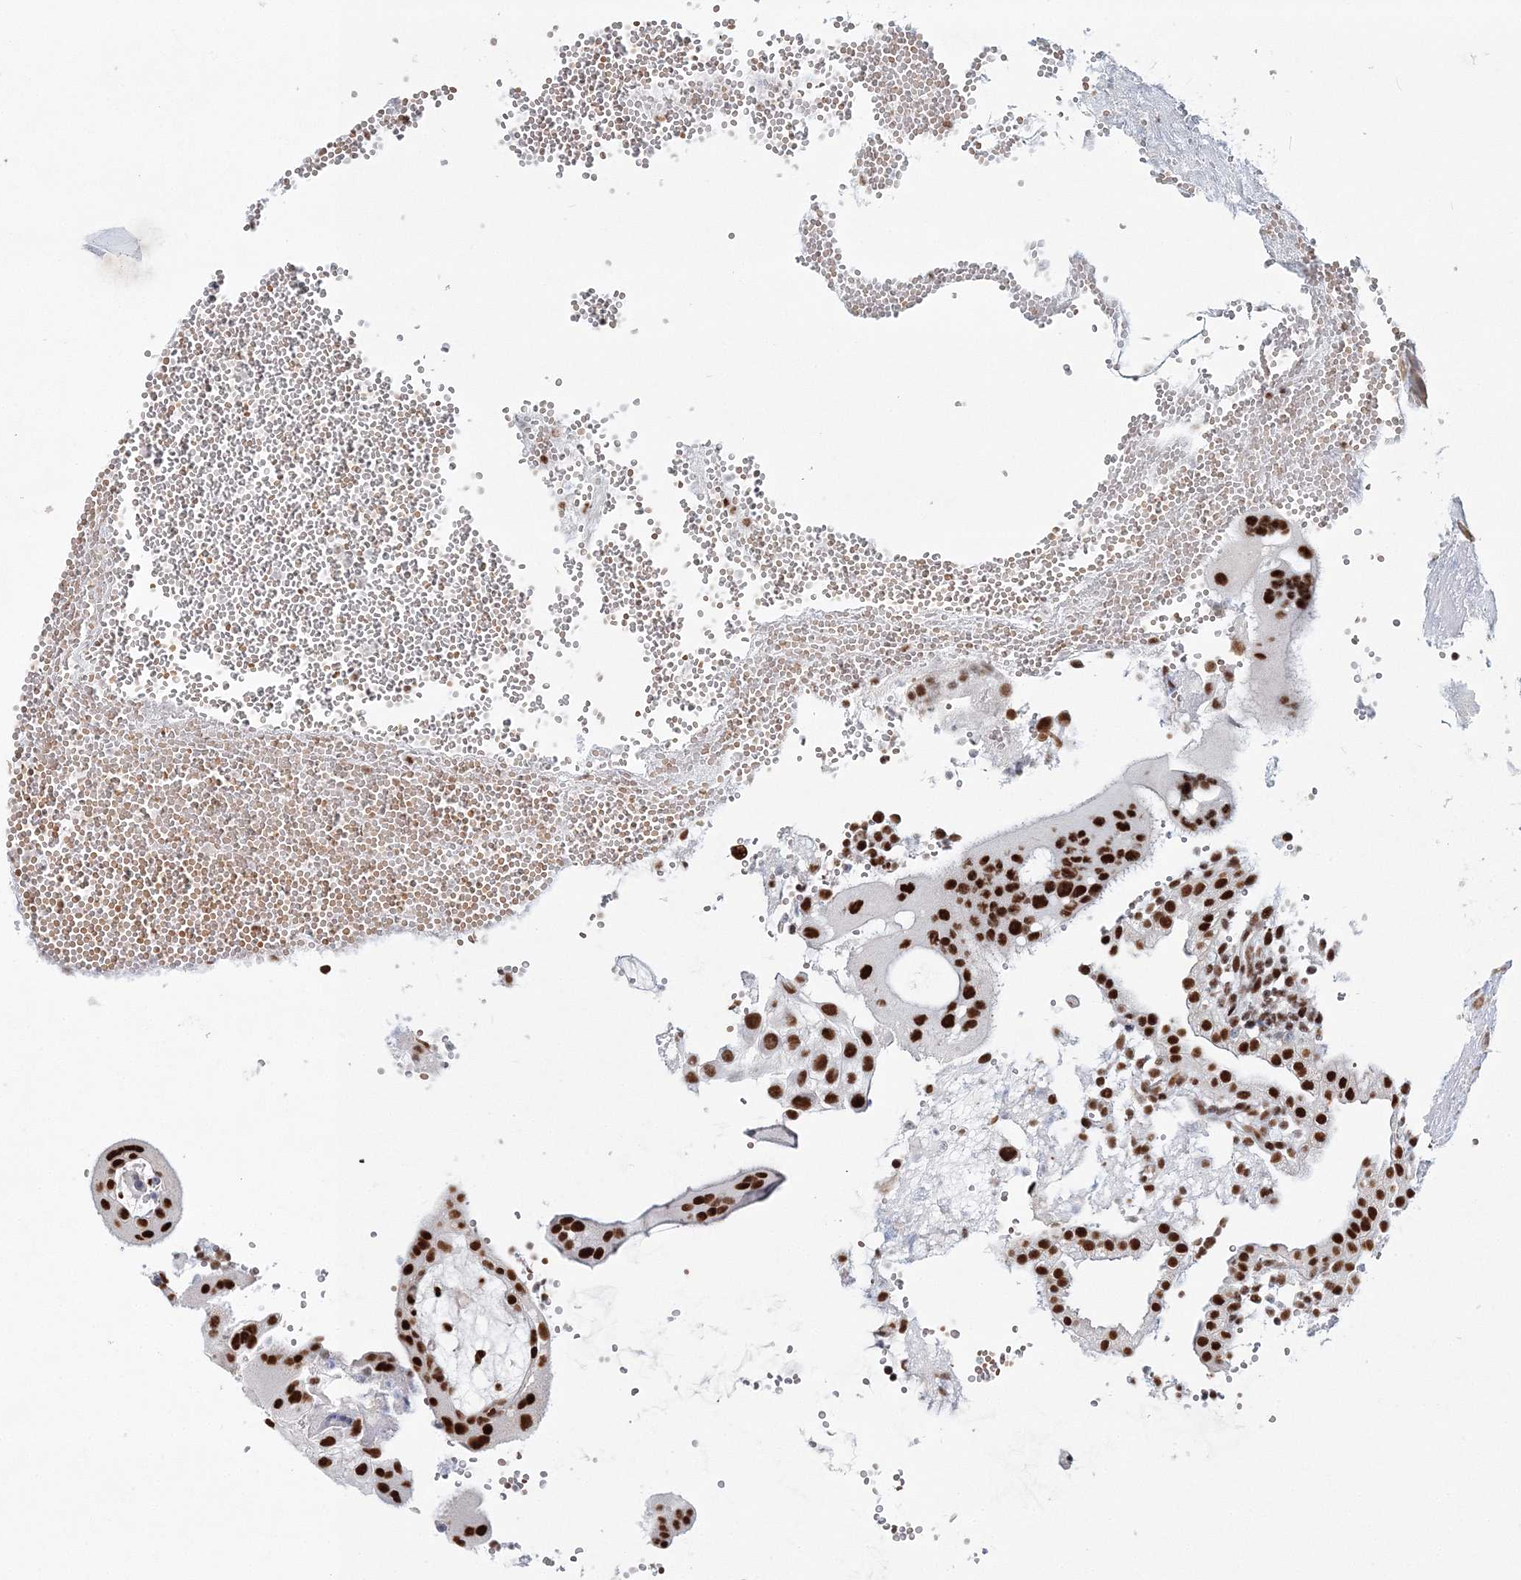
{"staining": {"intensity": "strong", "quantity": ">75%", "location": "nuclear"}, "tissue": "placenta", "cell_type": "Decidual cells", "image_type": "normal", "snomed": [{"axis": "morphology", "description": "Normal tissue, NOS"}, {"axis": "topography", "description": "Placenta"}], "caption": "Normal placenta displays strong nuclear positivity in about >75% of decidual cells, visualized by immunohistochemistry.", "gene": "ENSG00000290315", "patient": {"sex": "female", "age": 18}}